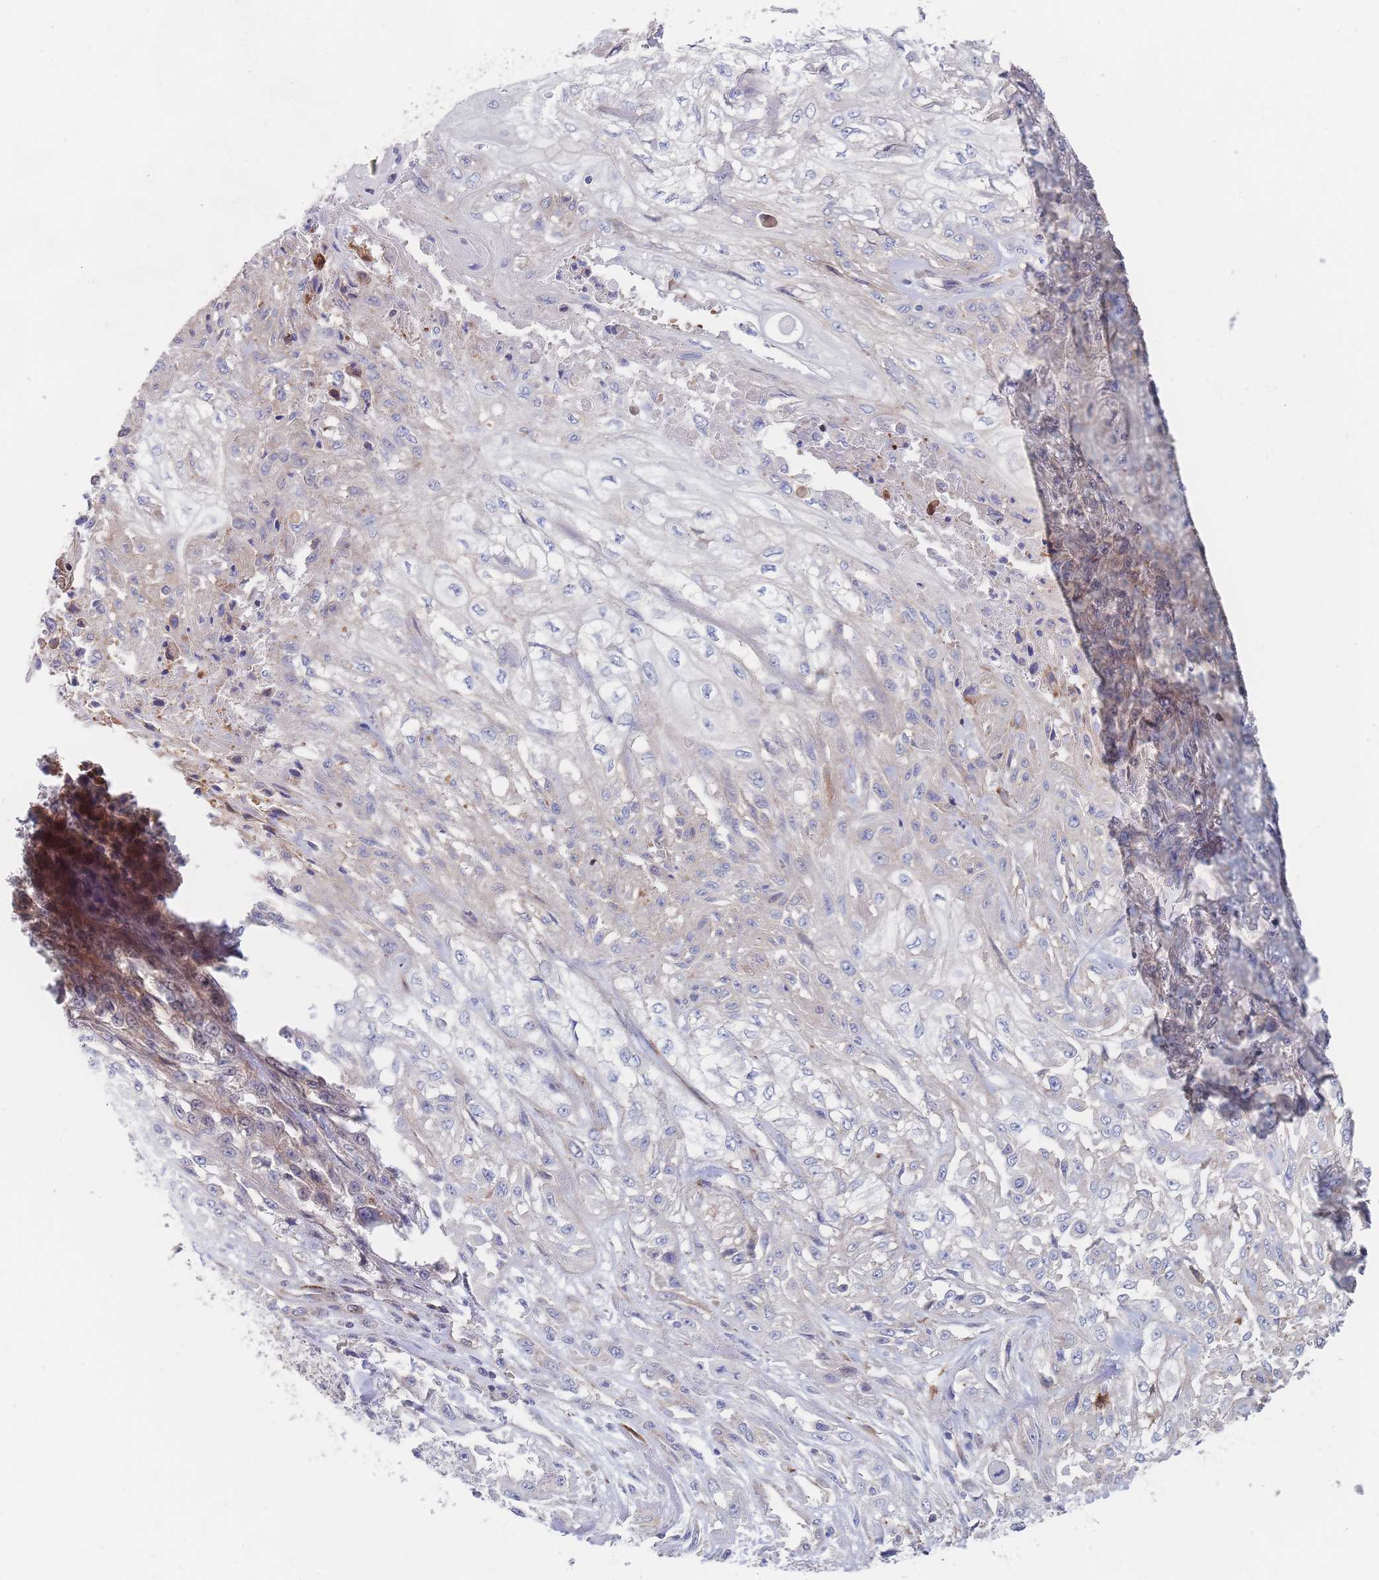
{"staining": {"intensity": "negative", "quantity": "none", "location": "none"}, "tissue": "skin cancer", "cell_type": "Tumor cells", "image_type": "cancer", "snomed": [{"axis": "morphology", "description": "Squamous cell carcinoma, NOS"}, {"axis": "morphology", "description": "Squamous cell carcinoma, metastatic, NOS"}, {"axis": "topography", "description": "Skin"}, {"axis": "topography", "description": "Lymph node"}], "caption": "Immunohistochemistry of skin cancer (squamous cell carcinoma) displays no expression in tumor cells. (DAB immunohistochemistry visualized using brightfield microscopy, high magnification).", "gene": "G6PC1", "patient": {"sex": "male", "age": 75}}